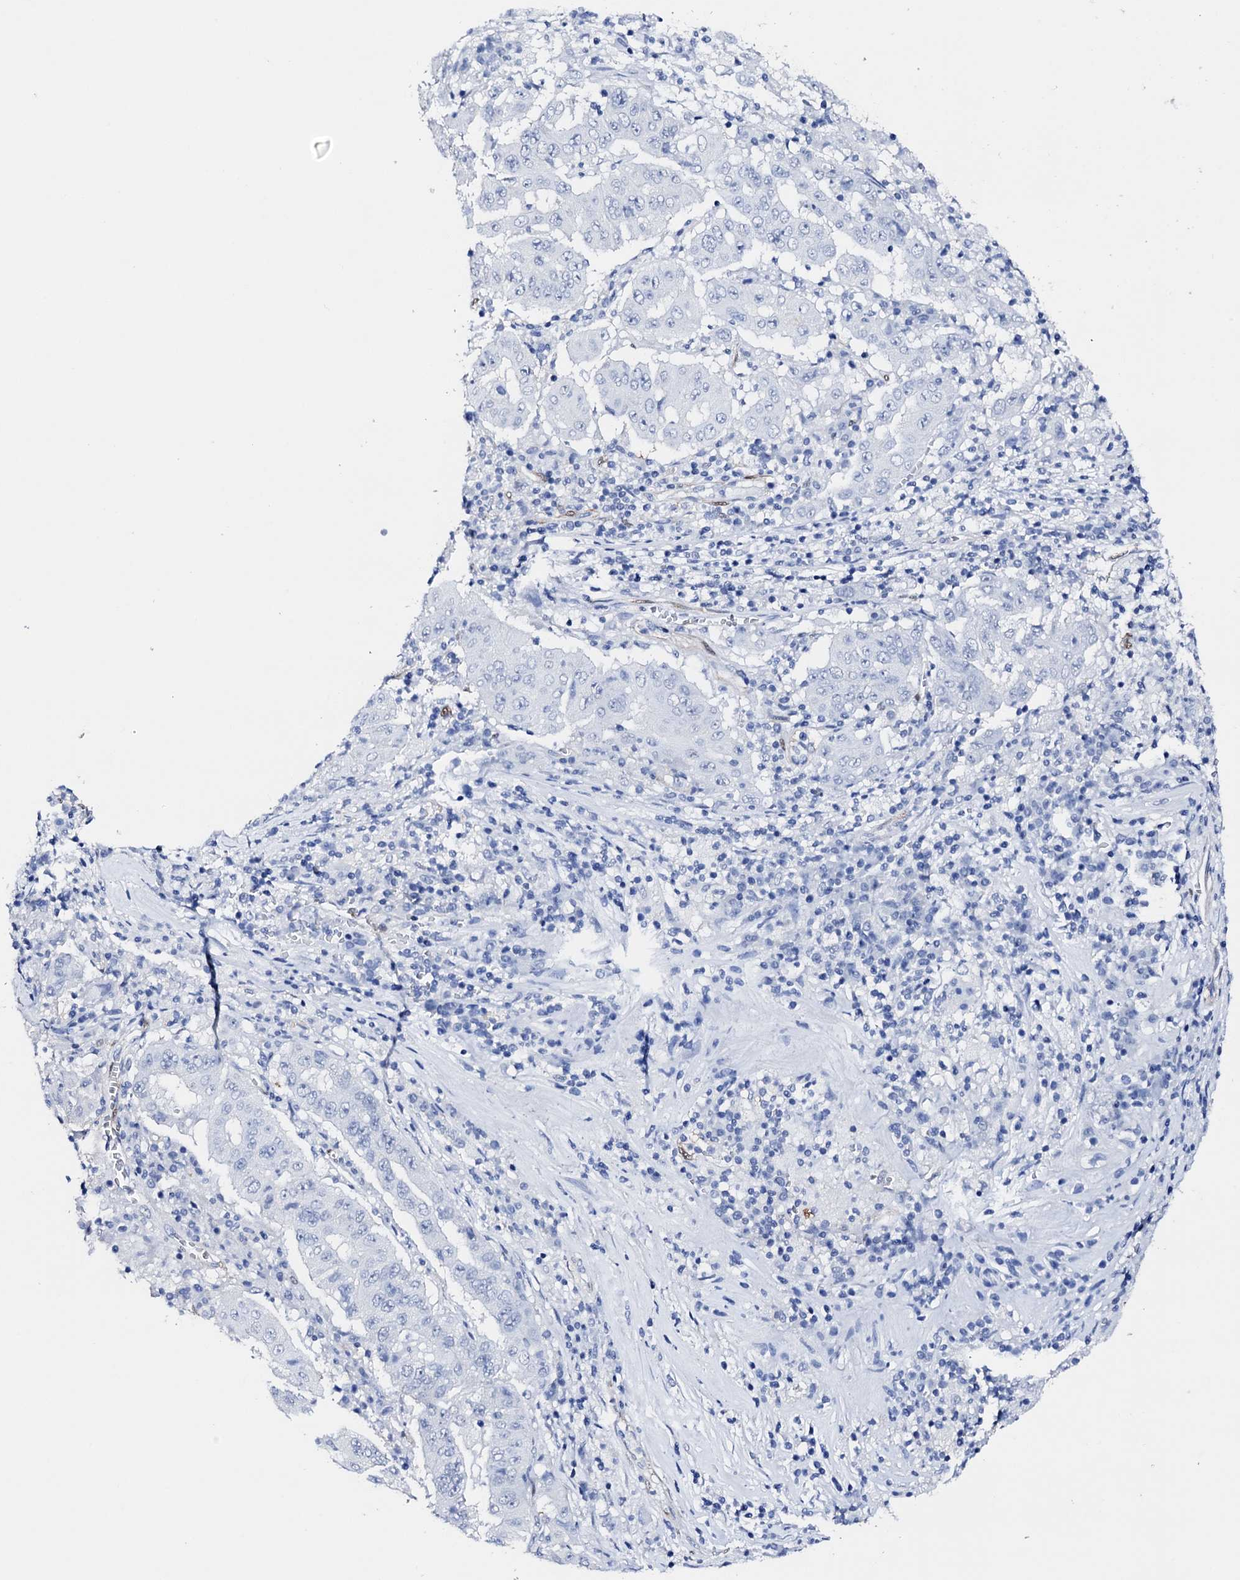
{"staining": {"intensity": "negative", "quantity": "none", "location": "none"}, "tissue": "pancreatic cancer", "cell_type": "Tumor cells", "image_type": "cancer", "snomed": [{"axis": "morphology", "description": "Adenocarcinoma, NOS"}, {"axis": "topography", "description": "Pancreas"}], "caption": "This photomicrograph is of pancreatic cancer stained with immunohistochemistry (IHC) to label a protein in brown with the nuclei are counter-stained blue. There is no staining in tumor cells.", "gene": "NRIP2", "patient": {"sex": "male", "age": 63}}